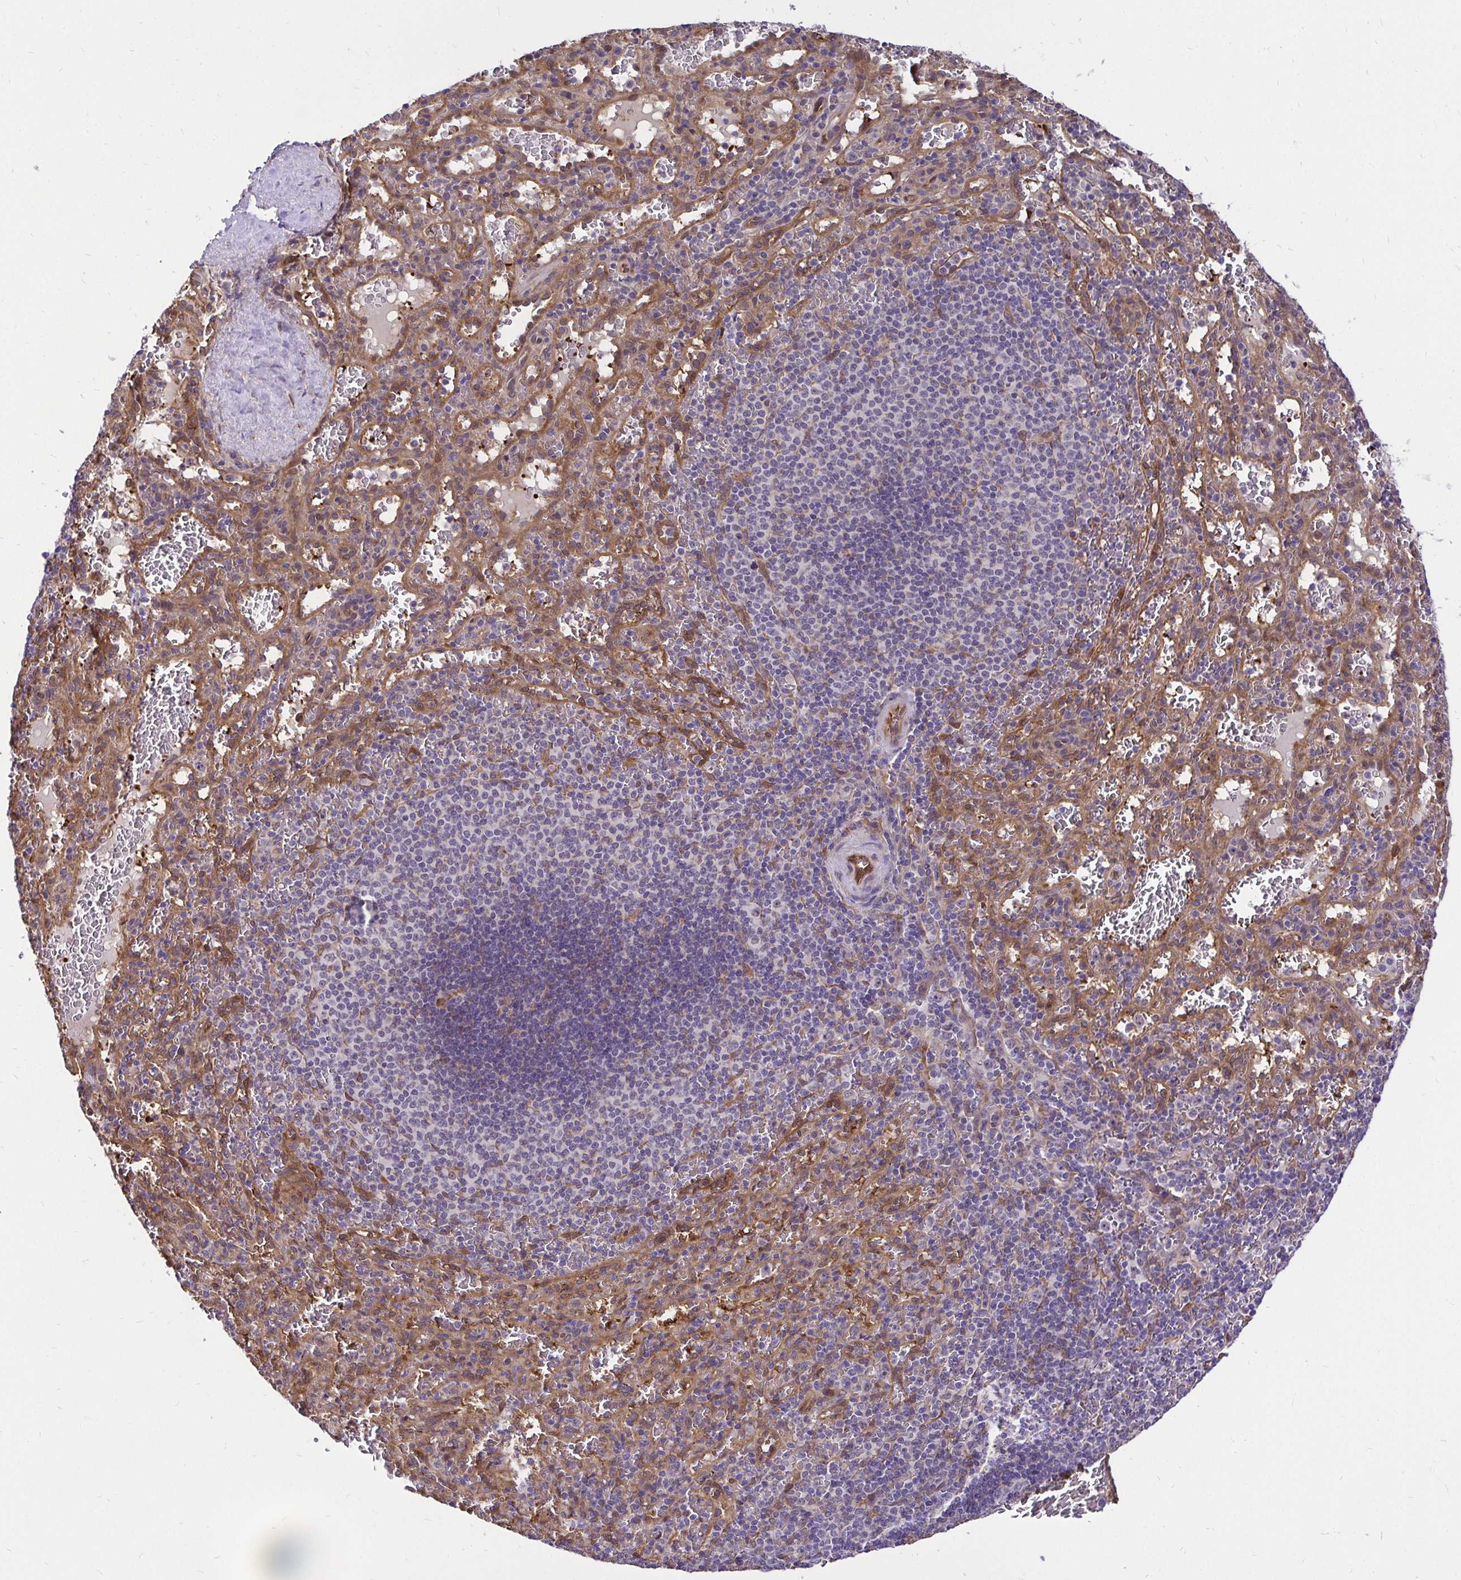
{"staining": {"intensity": "weak", "quantity": "<25%", "location": "cytoplasmic/membranous"}, "tissue": "spleen", "cell_type": "Cells in red pulp", "image_type": "normal", "snomed": [{"axis": "morphology", "description": "Normal tissue, NOS"}, {"axis": "topography", "description": "Spleen"}], "caption": "The micrograph exhibits no significant staining in cells in red pulp of spleen.", "gene": "CCDC122", "patient": {"sex": "male", "age": 57}}